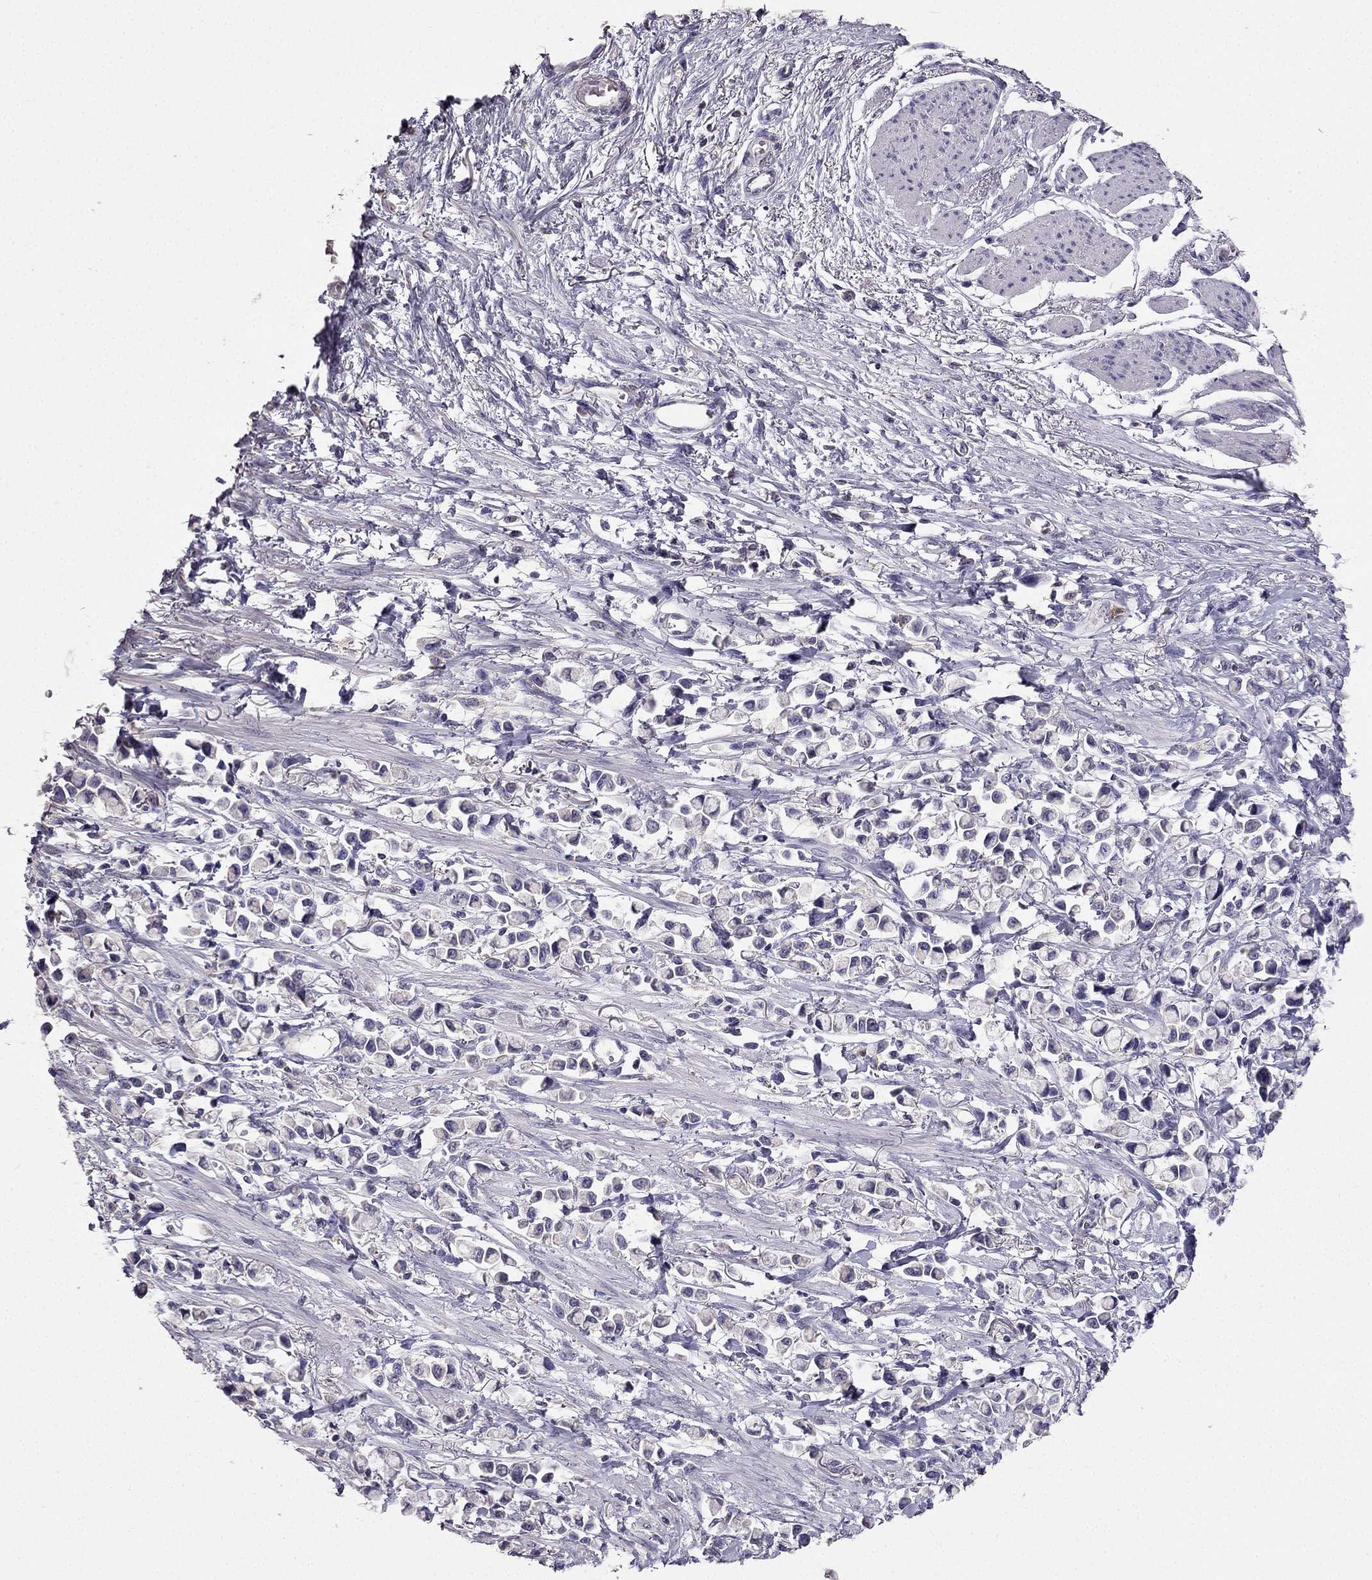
{"staining": {"intensity": "negative", "quantity": "none", "location": "none"}, "tissue": "stomach cancer", "cell_type": "Tumor cells", "image_type": "cancer", "snomed": [{"axis": "morphology", "description": "Adenocarcinoma, NOS"}, {"axis": "topography", "description": "Stomach"}], "caption": "This is an immunohistochemistry (IHC) photomicrograph of stomach adenocarcinoma. There is no positivity in tumor cells.", "gene": "RFLNB", "patient": {"sex": "female", "age": 81}}